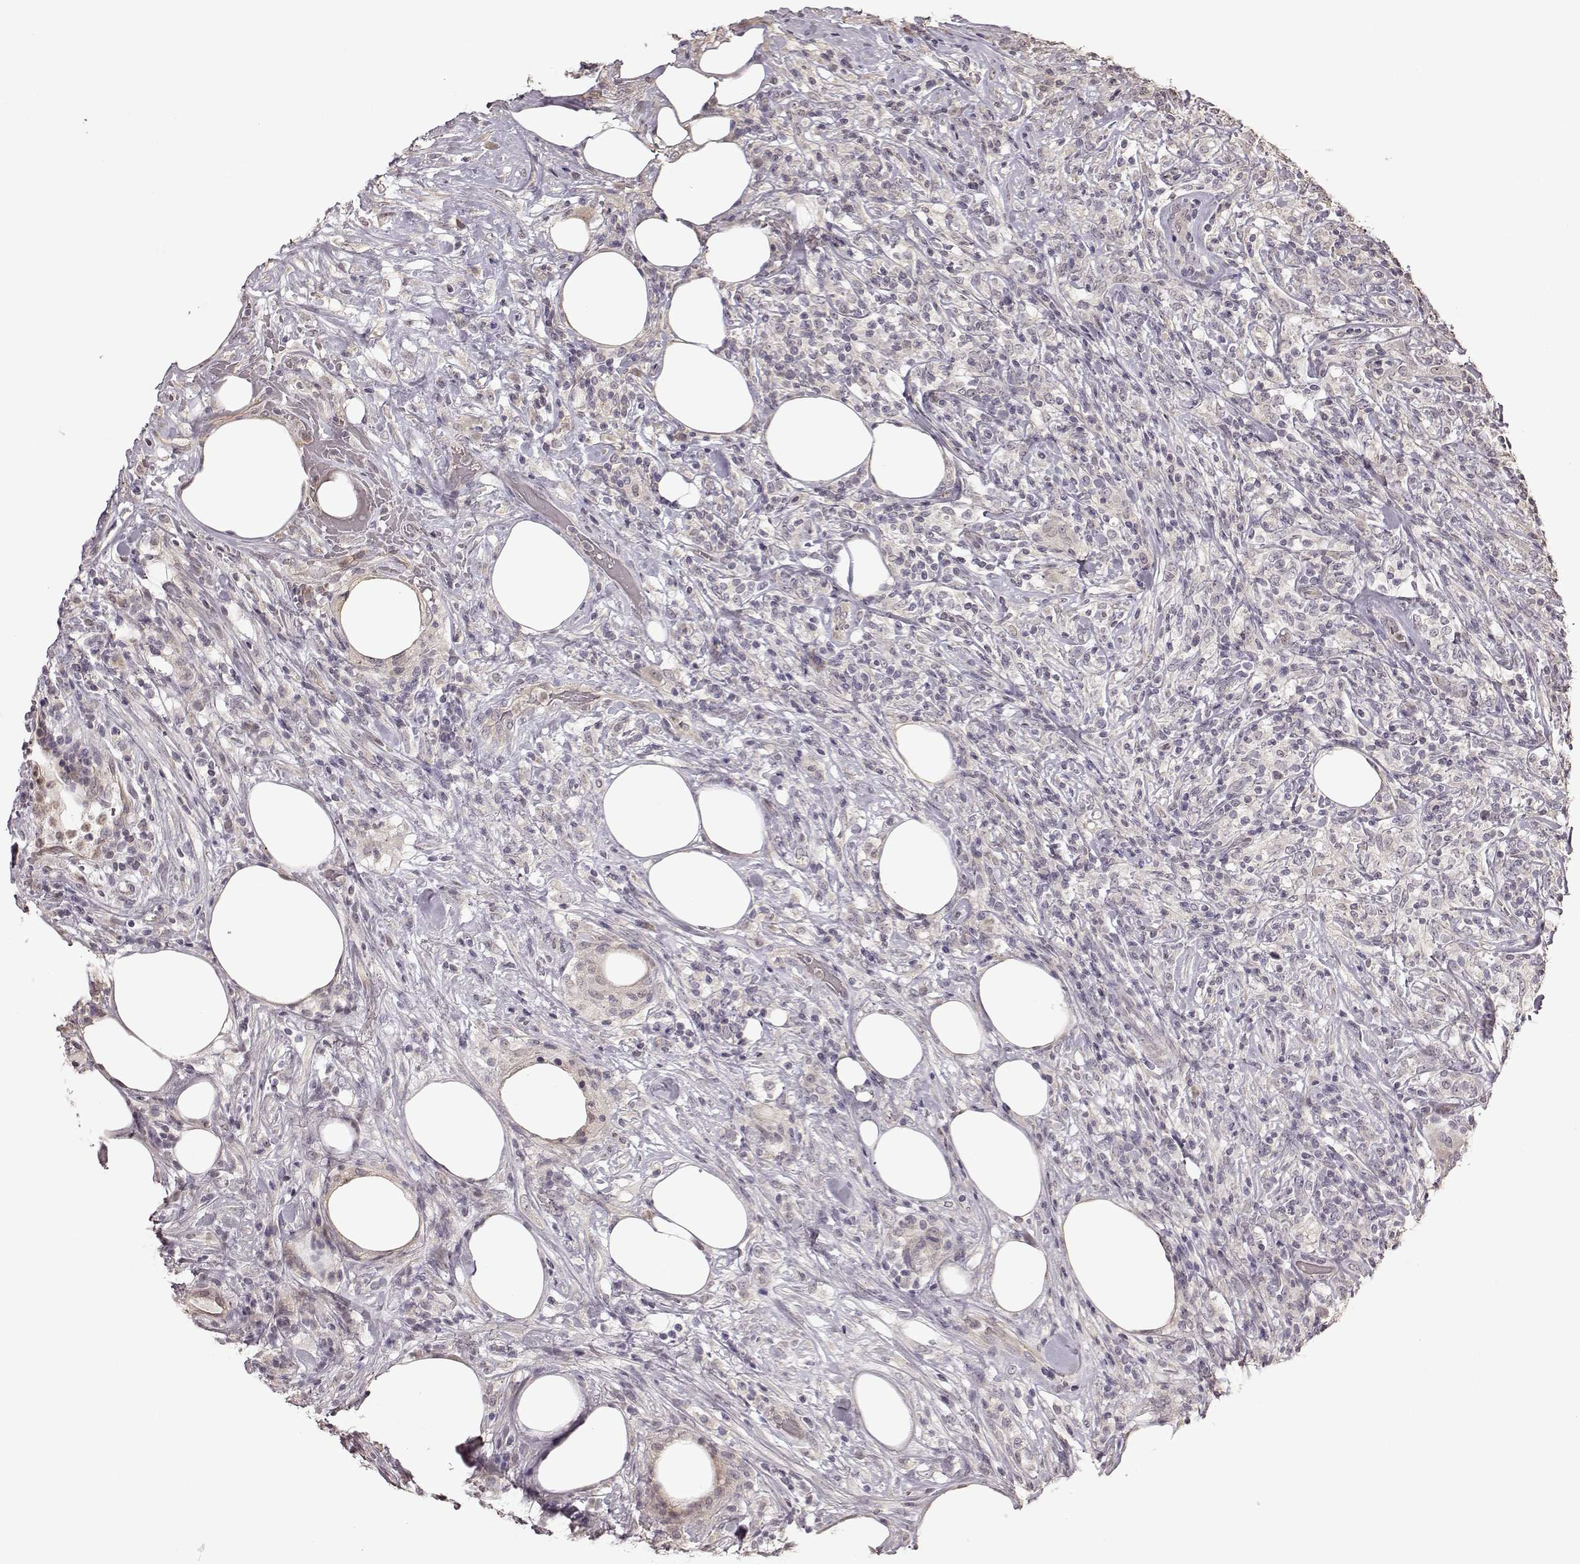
{"staining": {"intensity": "negative", "quantity": "none", "location": "none"}, "tissue": "lymphoma", "cell_type": "Tumor cells", "image_type": "cancer", "snomed": [{"axis": "morphology", "description": "Malignant lymphoma, non-Hodgkin's type, High grade"}, {"axis": "topography", "description": "Lymph node"}], "caption": "An IHC photomicrograph of malignant lymphoma, non-Hodgkin's type (high-grade) is shown. There is no staining in tumor cells of malignant lymphoma, non-Hodgkin's type (high-grade).", "gene": "CRB1", "patient": {"sex": "female", "age": 84}}